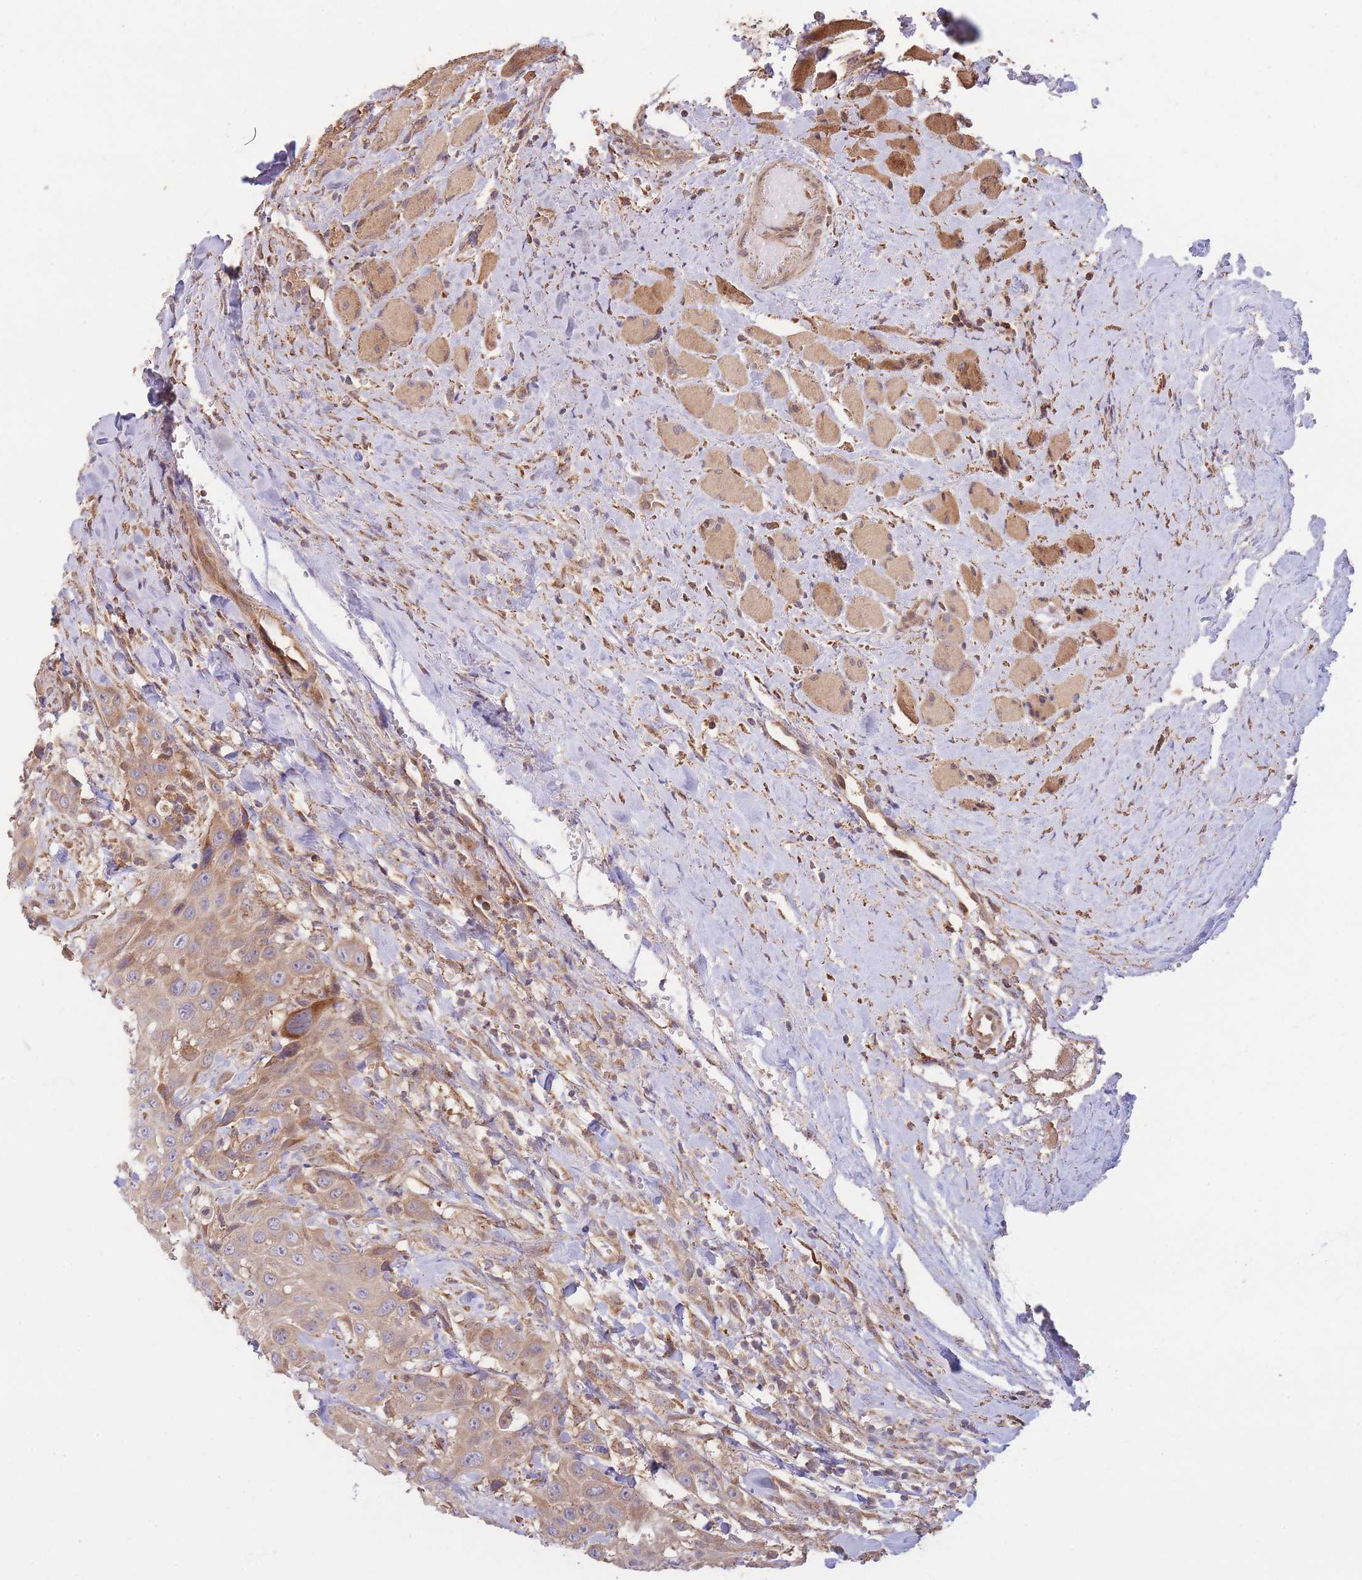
{"staining": {"intensity": "weak", "quantity": ">75%", "location": "cytoplasmic/membranous"}, "tissue": "head and neck cancer", "cell_type": "Tumor cells", "image_type": "cancer", "snomed": [{"axis": "morphology", "description": "Squamous cell carcinoma, NOS"}, {"axis": "topography", "description": "Head-Neck"}], "caption": "A photomicrograph showing weak cytoplasmic/membranous expression in approximately >75% of tumor cells in squamous cell carcinoma (head and neck), as visualized by brown immunohistochemical staining.", "gene": "EEF1AKMT1", "patient": {"sex": "male", "age": 81}}